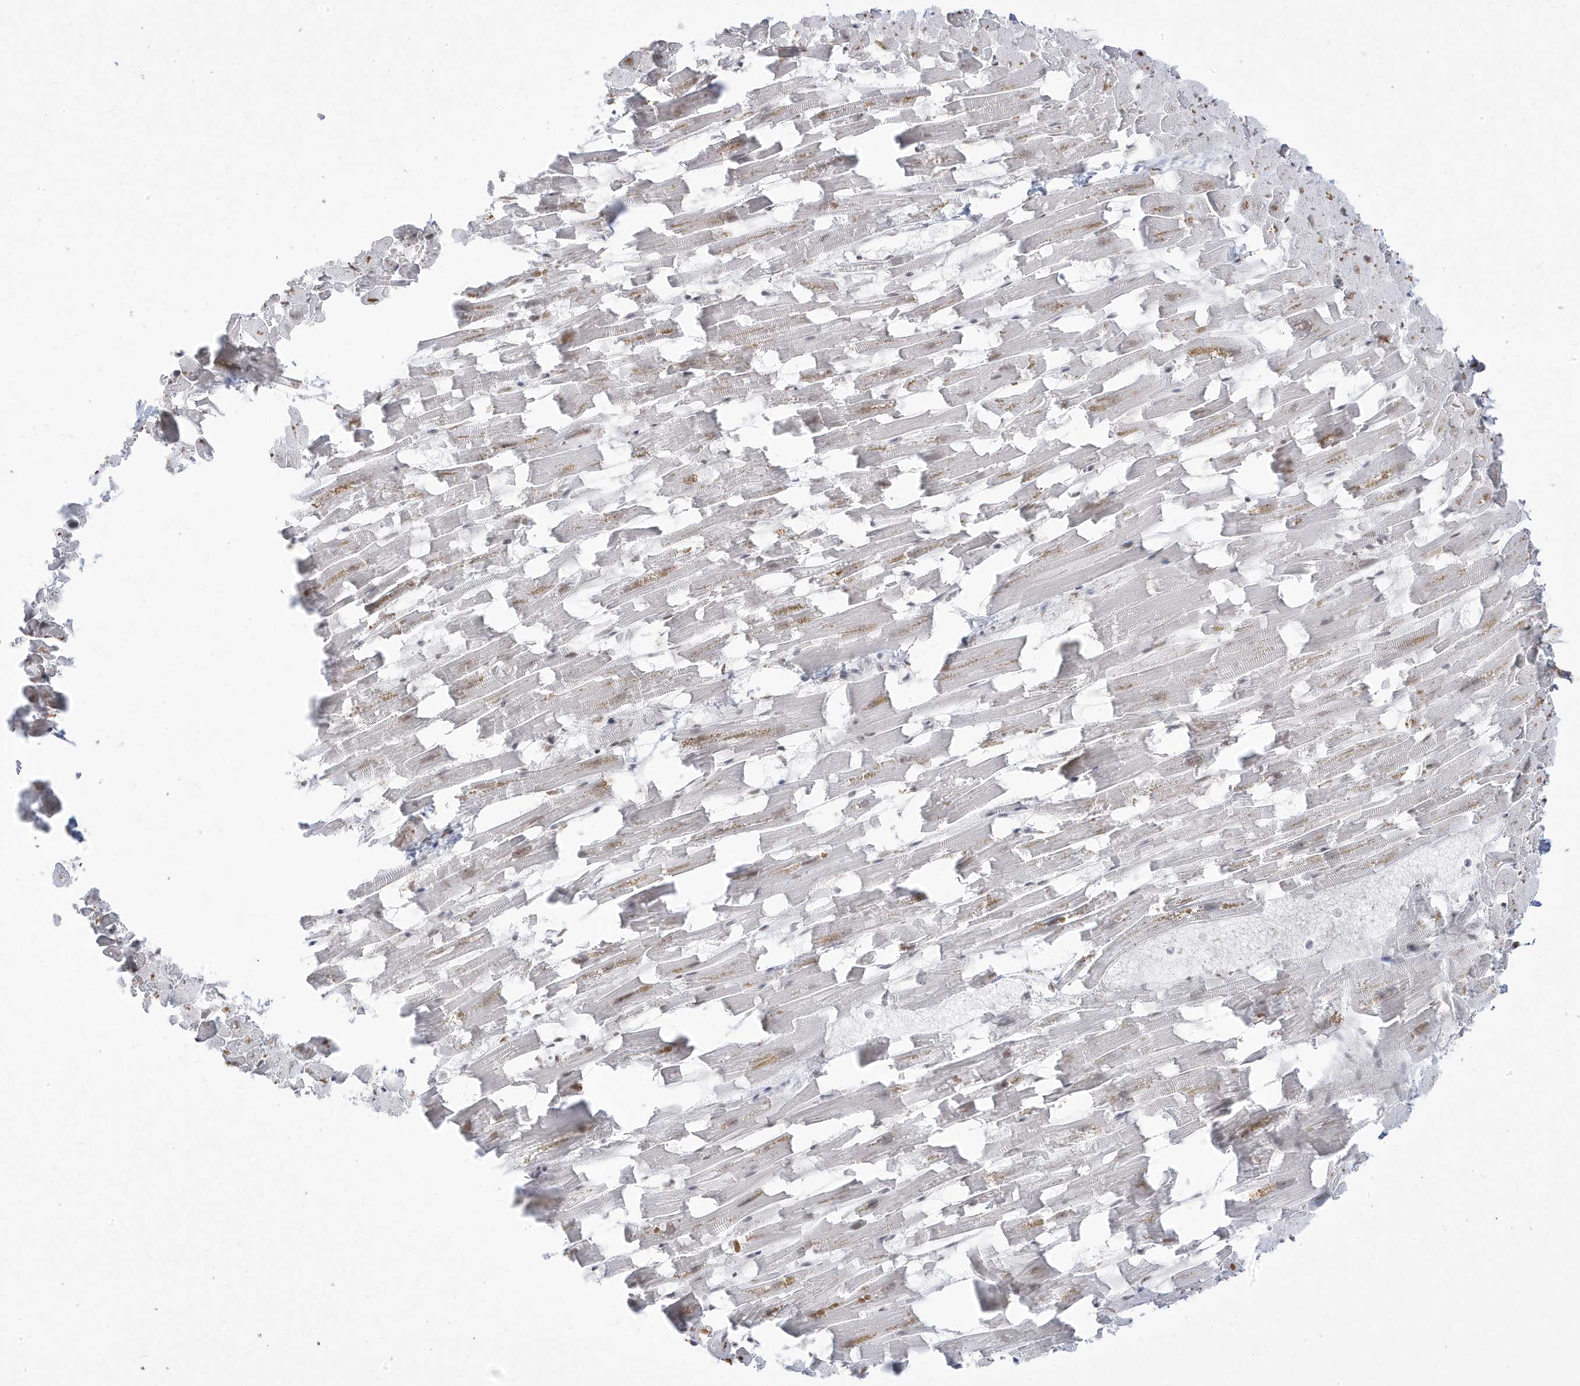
{"staining": {"intensity": "moderate", "quantity": "25%-75%", "location": "nuclear"}, "tissue": "heart muscle", "cell_type": "Cardiomyocytes", "image_type": "normal", "snomed": [{"axis": "morphology", "description": "Normal tissue, NOS"}, {"axis": "topography", "description": "Heart"}], "caption": "This micrograph displays benign heart muscle stained with immunohistochemistry (IHC) to label a protein in brown. The nuclear of cardiomyocytes show moderate positivity for the protein. Nuclei are counter-stained blue.", "gene": "MTREX", "patient": {"sex": "female", "age": 64}}